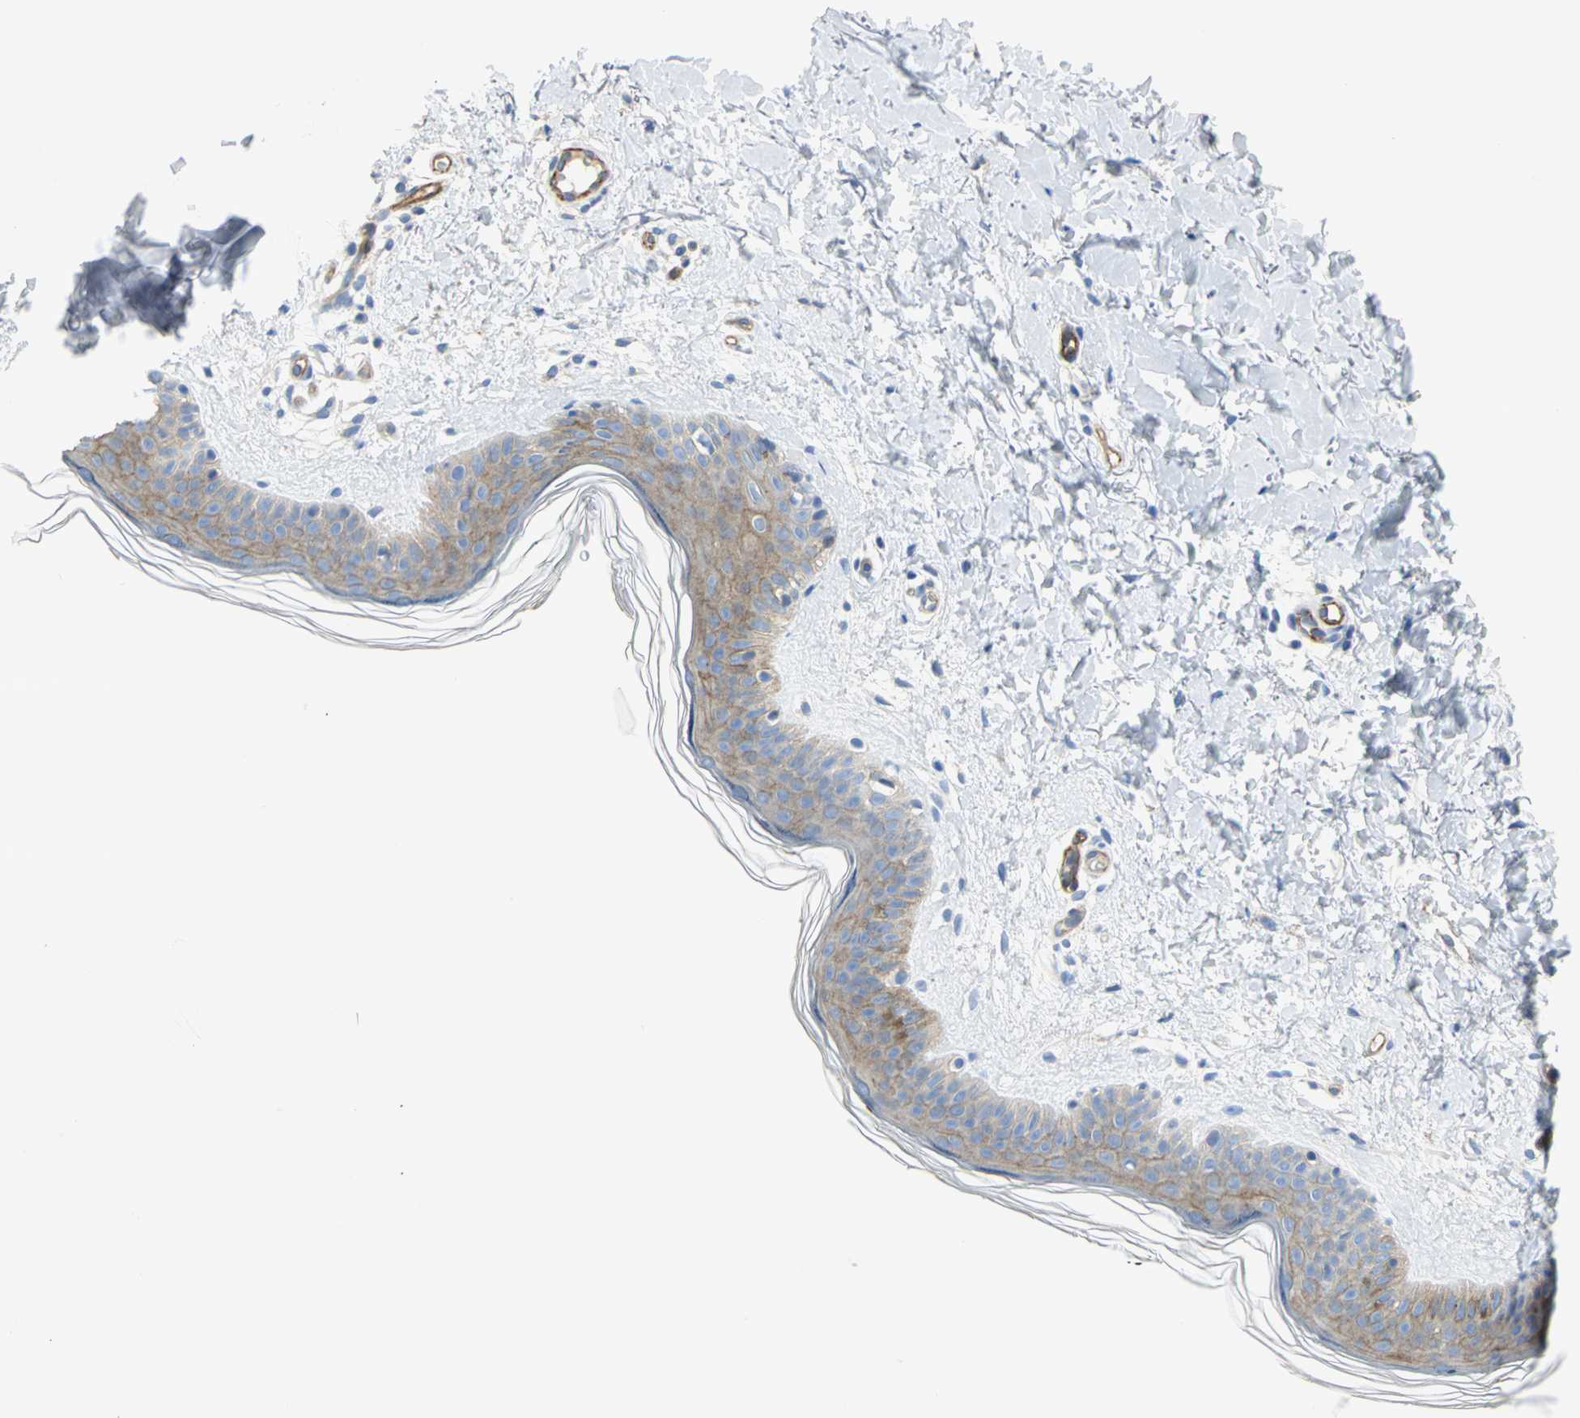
{"staining": {"intensity": "negative", "quantity": "none", "location": "none"}, "tissue": "skin", "cell_type": "Fibroblasts", "image_type": "normal", "snomed": [{"axis": "morphology", "description": "Normal tissue, NOS"}, {"axis": "topography", "description": "Skin"}], "caption": "High power microscopy image of an IHC image of benign skin, revealing no significant expression in fibroblasts.", "gene": "FLNB", "patient": {"sex": "female", "age": 56}}